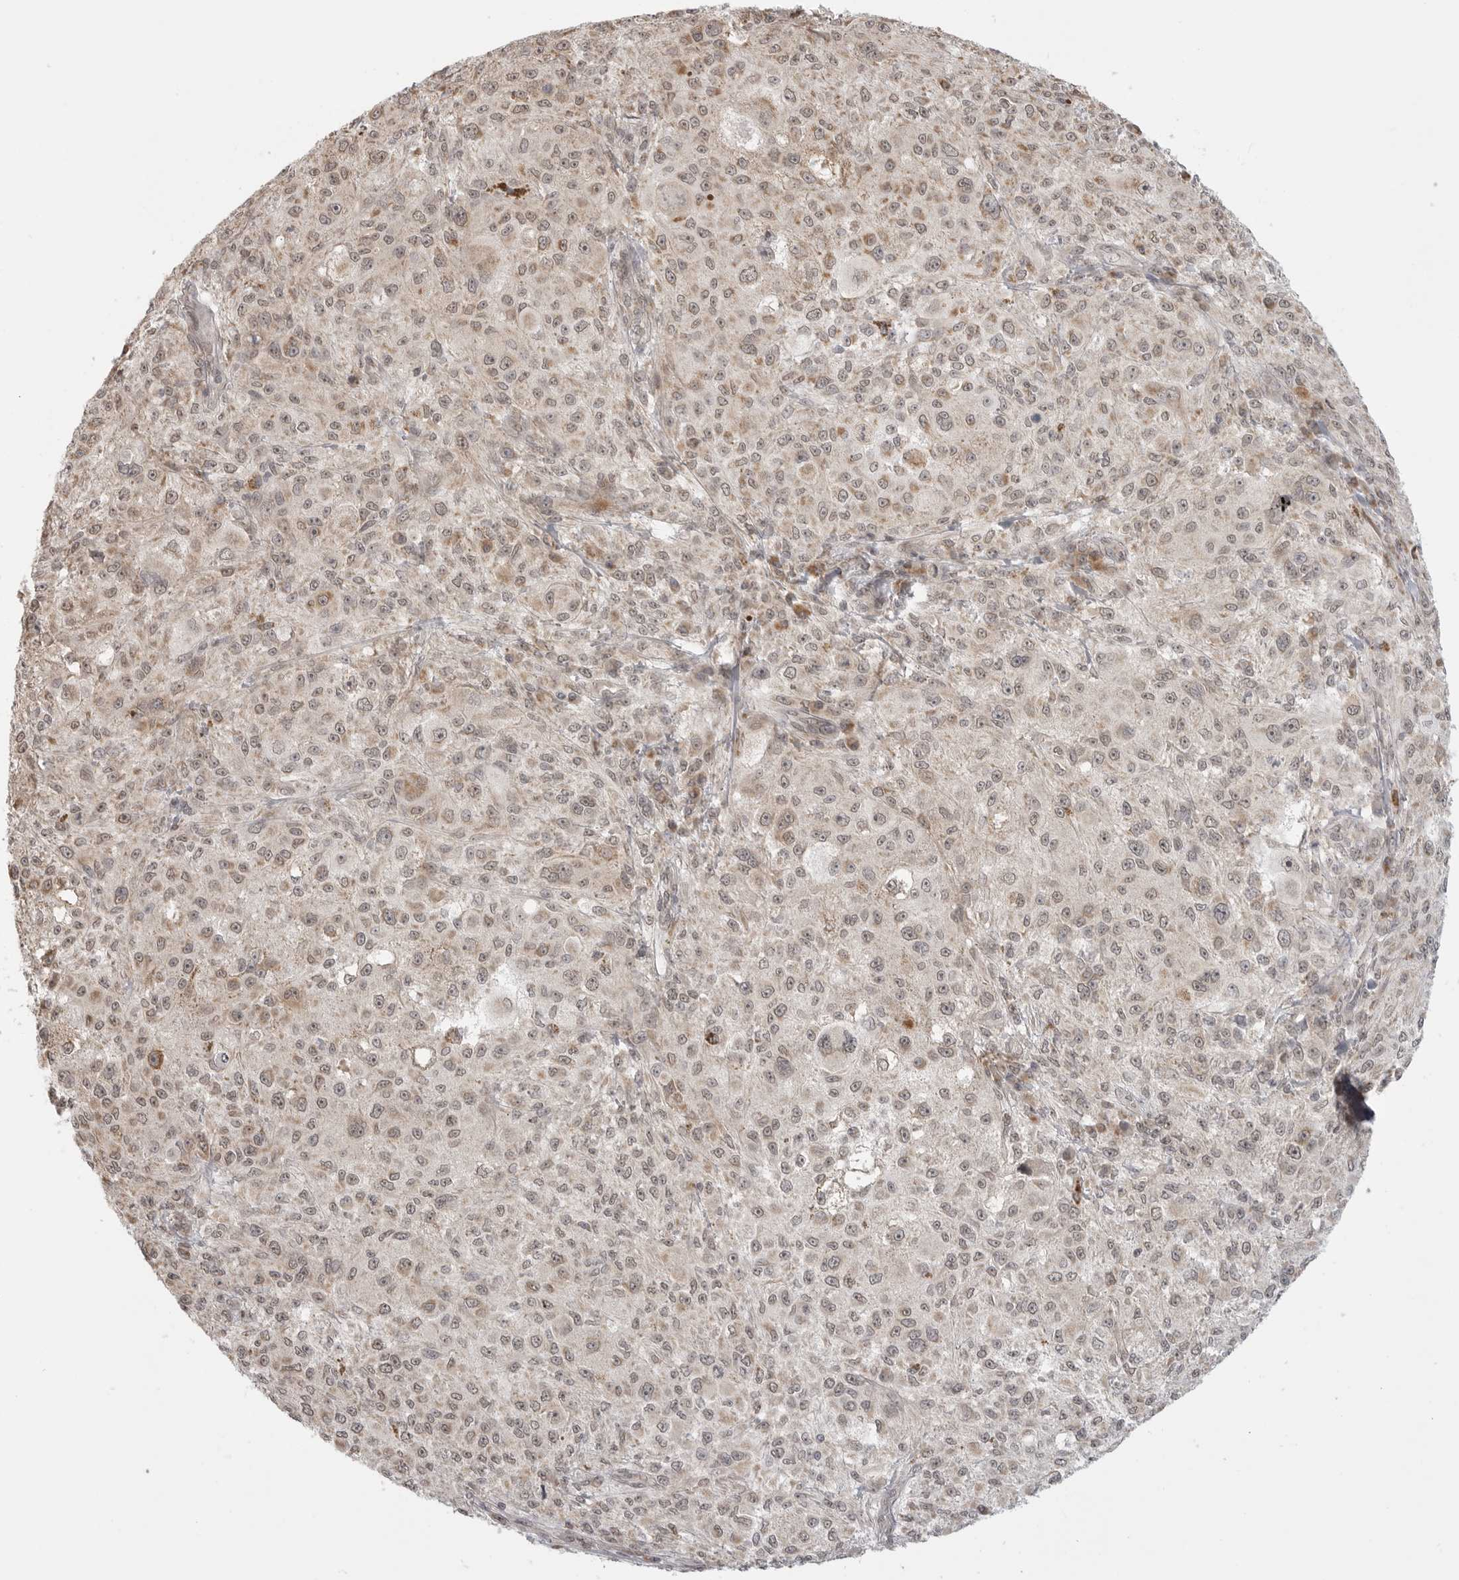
{"staining": {"intensity": "weak", "quantity": "25%-75%", "location": "cytoplasmic/membranous,nuclear"}, "tissue": "melanoma", "cell_type": "Tumor cells", "image_type": "cancer", "snomed": [{"axis": "morphology", "description": "Necrosis, NOS"}, {"axis": "morphology", "description": "Malignant melanoma, NOS"}, {"axis": "topography", "description": "Skin"}], "caption": "This histopathology image exhibits malignant melanoma stained with immunohistochemistry (IHC) to label a protein in brown. The cytoplasmic/membranous and nuclear of tumor cells show weak positivity for the protein. Nuclei are counter-stained blue.", "gene": "KALRN", "patient": {"sex": "female", "age": 87}}